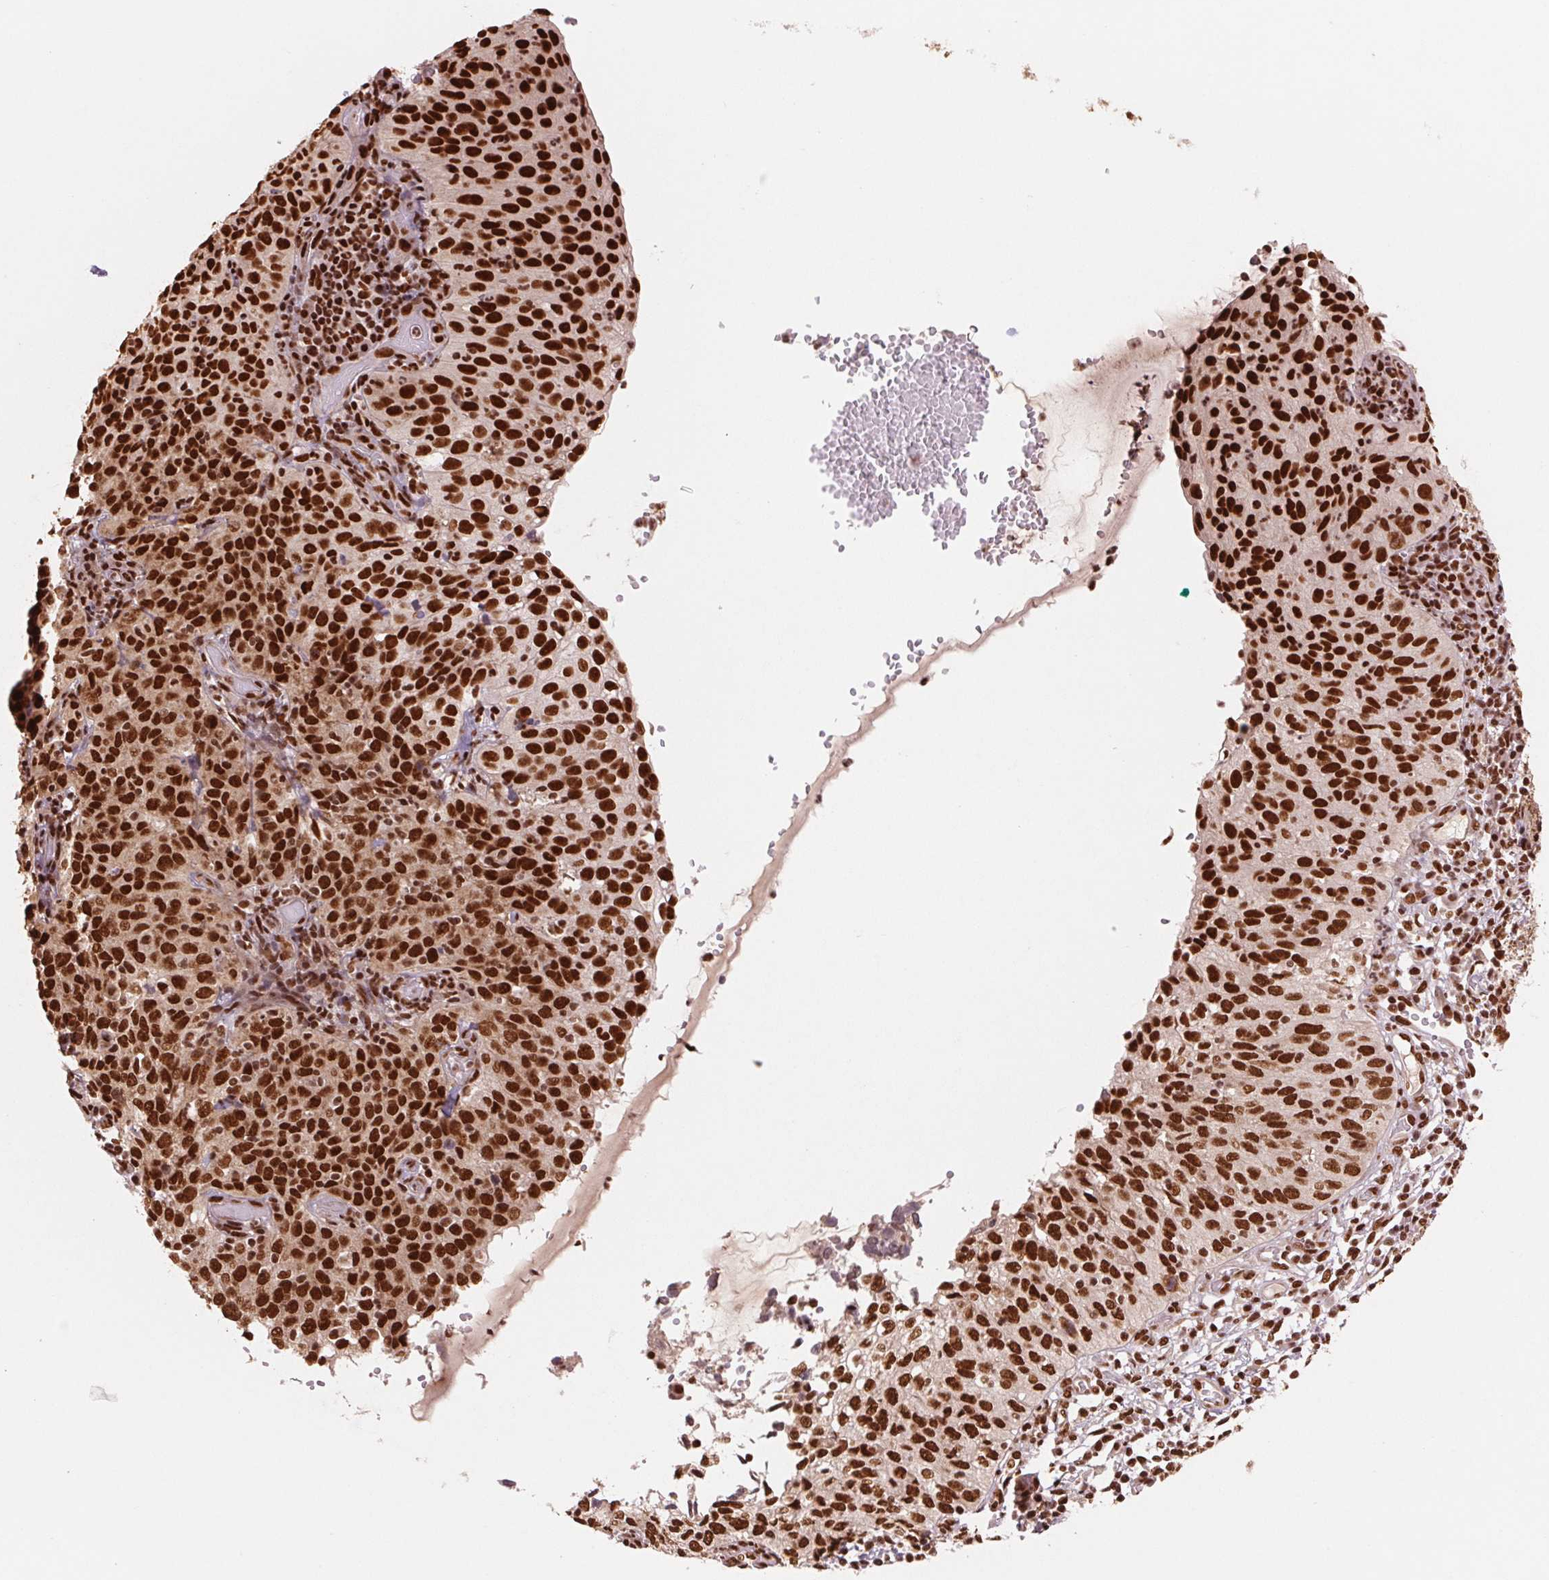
{"staining": {"intensity": "strong", "quantity": ">75%", "location": "nuclear"}, "tissue": "cervical cancer", "cell_type": "Tumor cells", "image_type": "cancer", "snomed": [{"axis": "morphology", "description": "Squamous cell carcinoma, NOS"}, {"axis": "topography", "description": "Cervix"}], "caption": "An IHC photomicrograph of neoplastic tissue is shown. Protein staining in brown shows strong nuclear positivity in cervical cancer (squamous cell carcinoma) within tumor cells.", "gene": "TTLL9", "patient": {"sex": "female", "age": 52}}